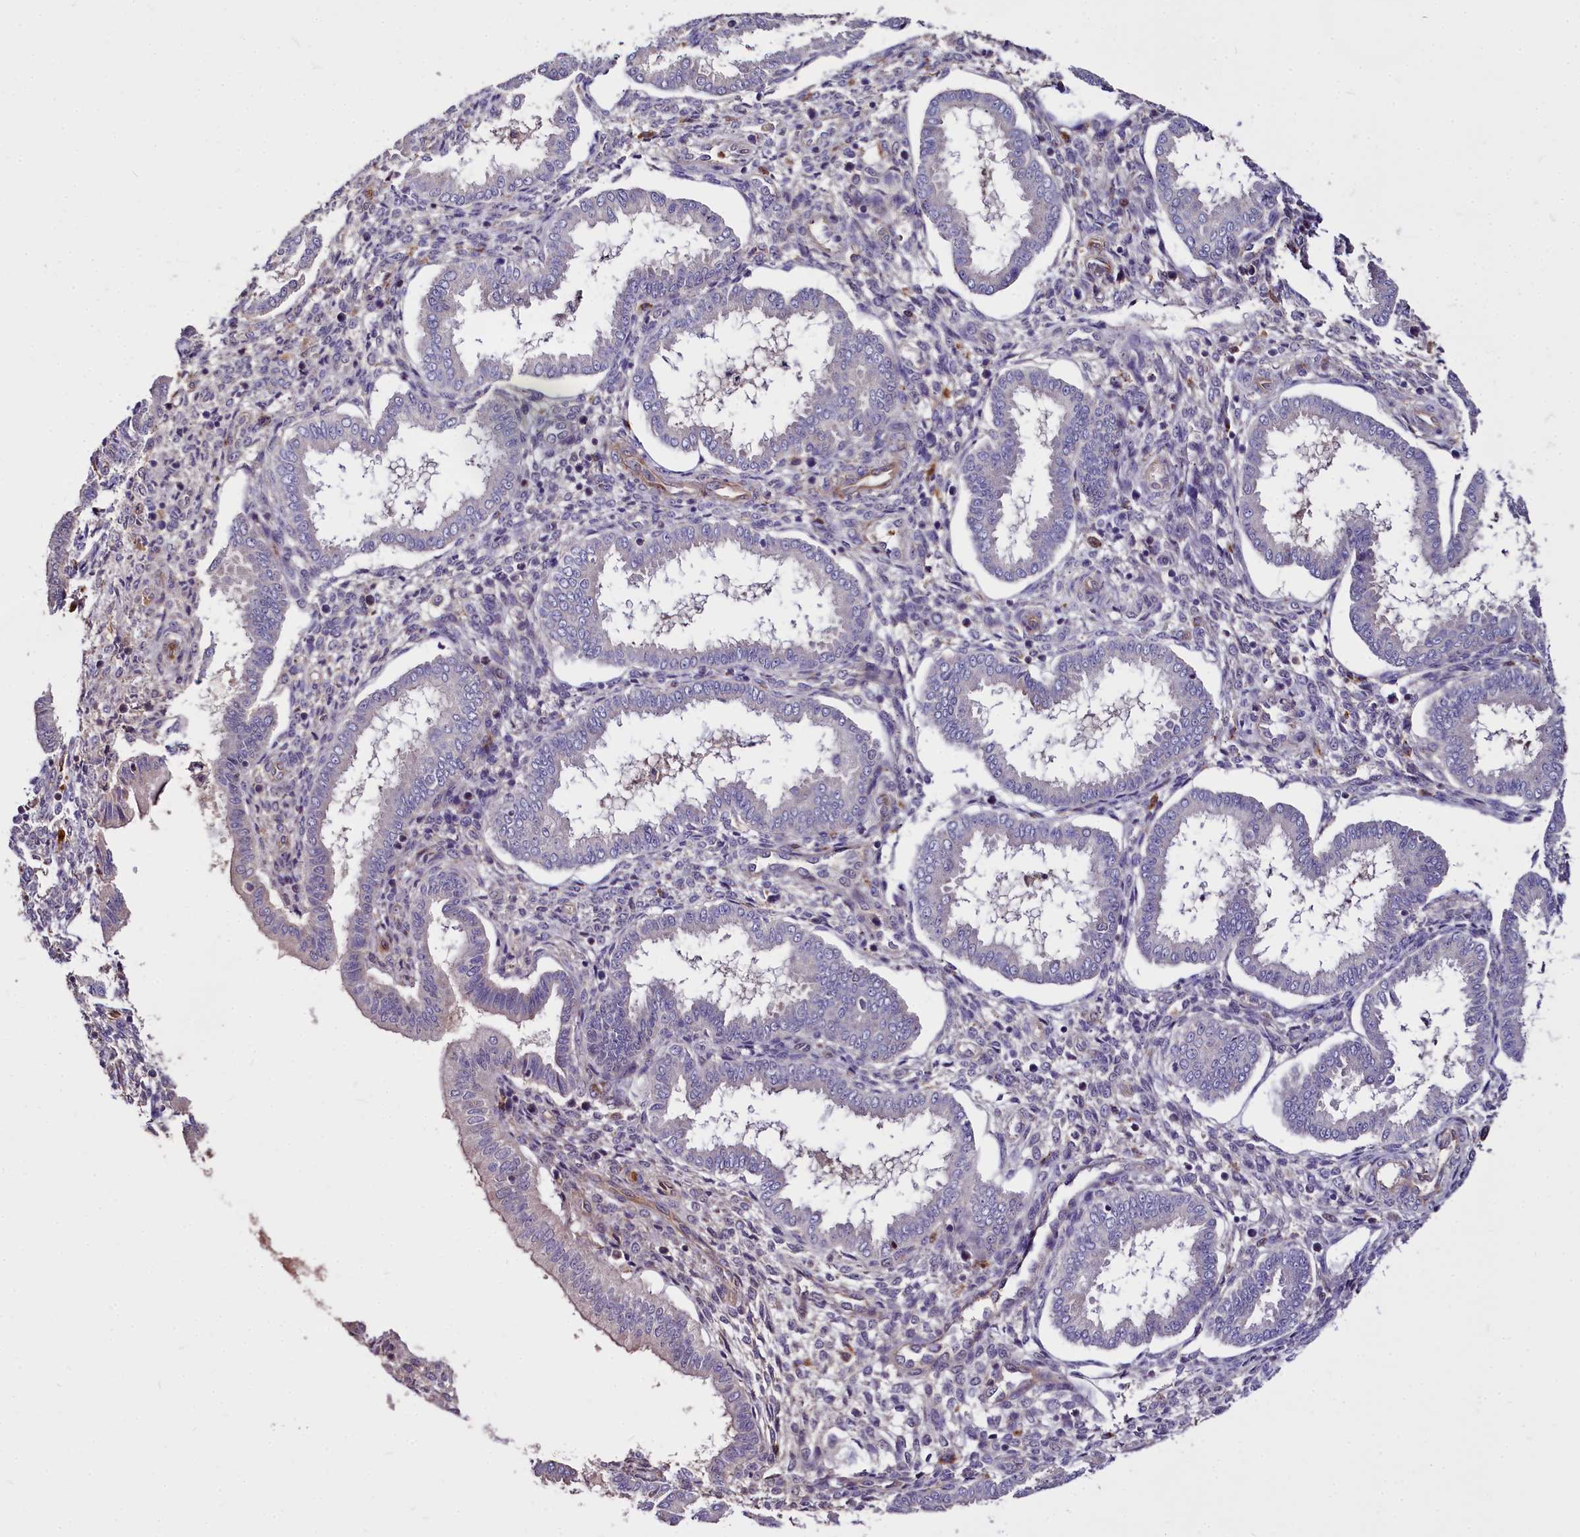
{"staining": {"intensity": "negative", "quantity": "none", "location": "none"}, "tissue": "endometrium", "cell_type": "Cells in endometrial stroma", "image_type": "normal", "snomed": [{"axis": "morphology", "description": "Normal tissue, NOS"}, {"axis": "topography", "description": "Endometrium"}], "caption": "IHC image of benign endometrium: human endometrium stained with DAB displays no significant protein expression in cells in endometrial stroma. (DAB immunohistochemistry with hematoxylin counter stain).", "gene": "ATG101", "patient": {"sex": "female", "age": 24}}